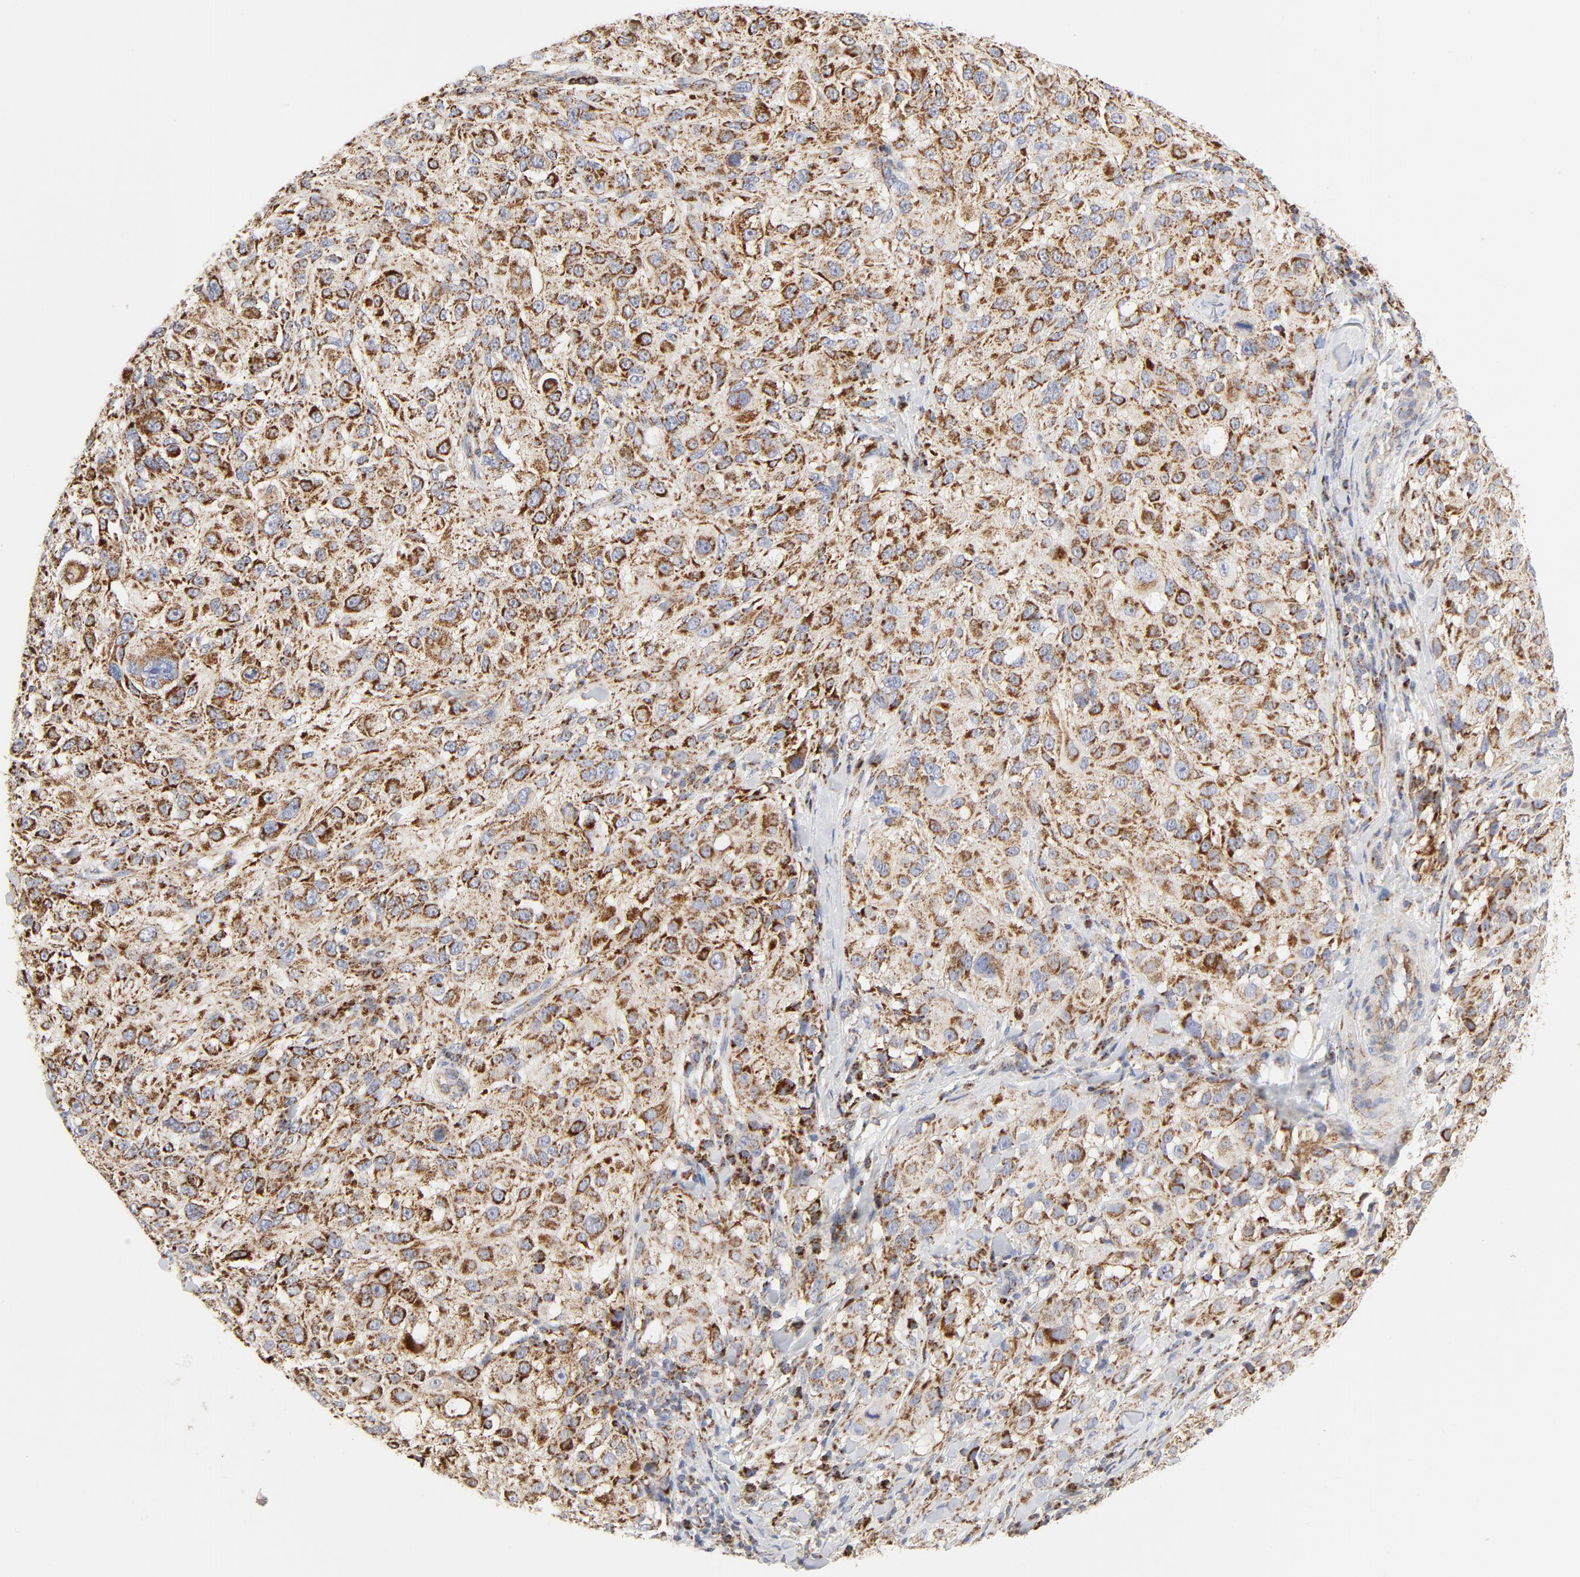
{"staining": {"intensity": "strong", "quantity": ">75%", "location": "cytoplasmic/membranous"}, "tissue": "melanoma", "cell_type": "Tumor cells", "image_type": "cancer", "snomed": [{"axis": "morphology", "description": "Necrosis, NOS"}, {"axis": "morphology", "description": "Malignant melanoma, NOS"}, {"axis": "topography", "description": "Skin"}], "caption": "DAB immunohistochemical staining of melanoma reveals strong cytoplasmic/membranous protein staining in about >75% of tumor cells.", "gene": "PCNX4", "patient": {"sex": "female", "age": 87}}